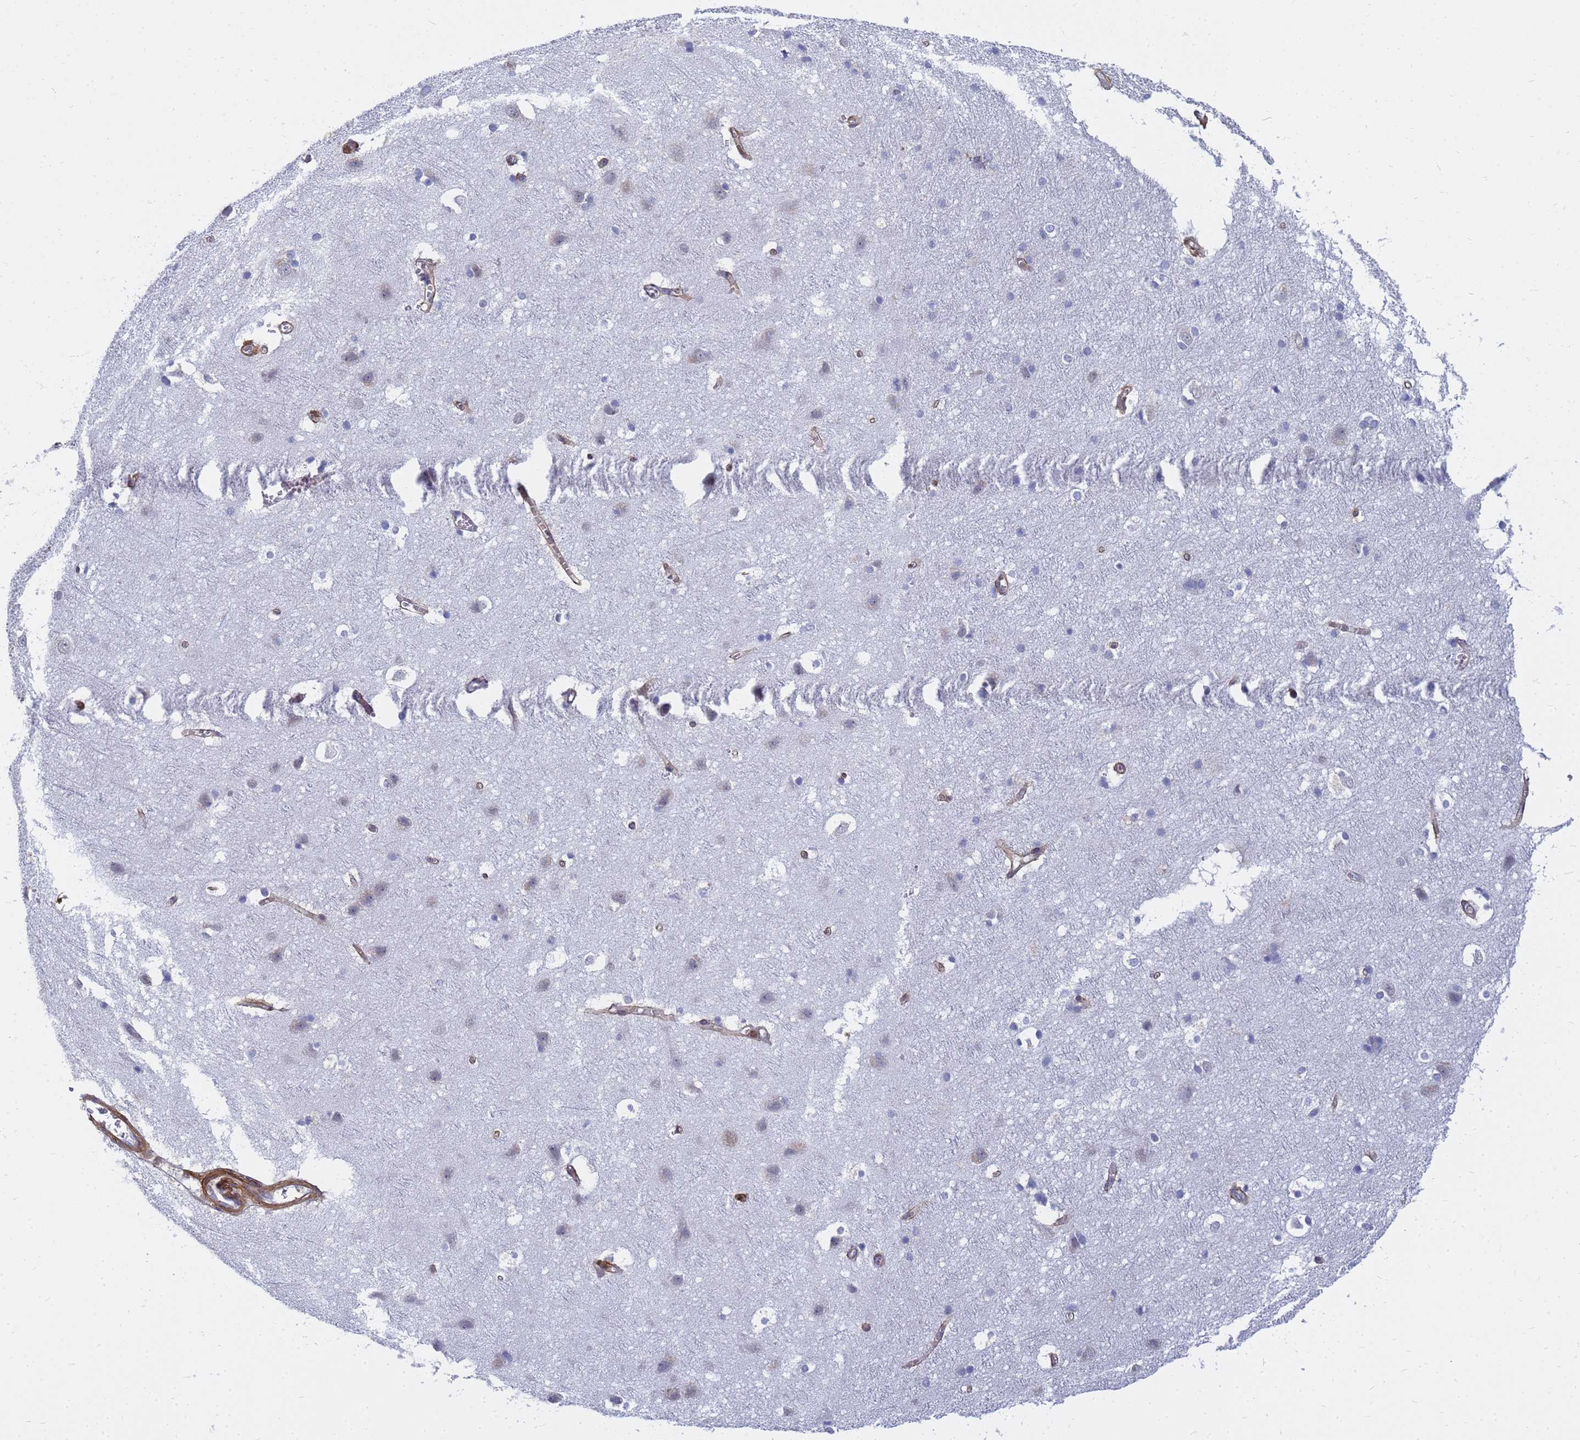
{"staining": {"intensity": "weak", "quantity": "<25%", "location": "cytoplasmic/membranous"}, "tissue": "cerebral cortex", "cell_type": "Endothelial cells", "image_type": "normal", "snomed": [{"axis": "morphology", "description": "Normal tissue, NOS"}, {"axis": "topography", "description": "Cerebral cortex"}], "caption": "Image shows no protein positivity in endothelial cells of unremarkable cerebral cortex. (DAB immunohistochemistry (IHC), high magnification).", "gene": "FAM166B", "patient": {"sex": "male", "age": 54}}